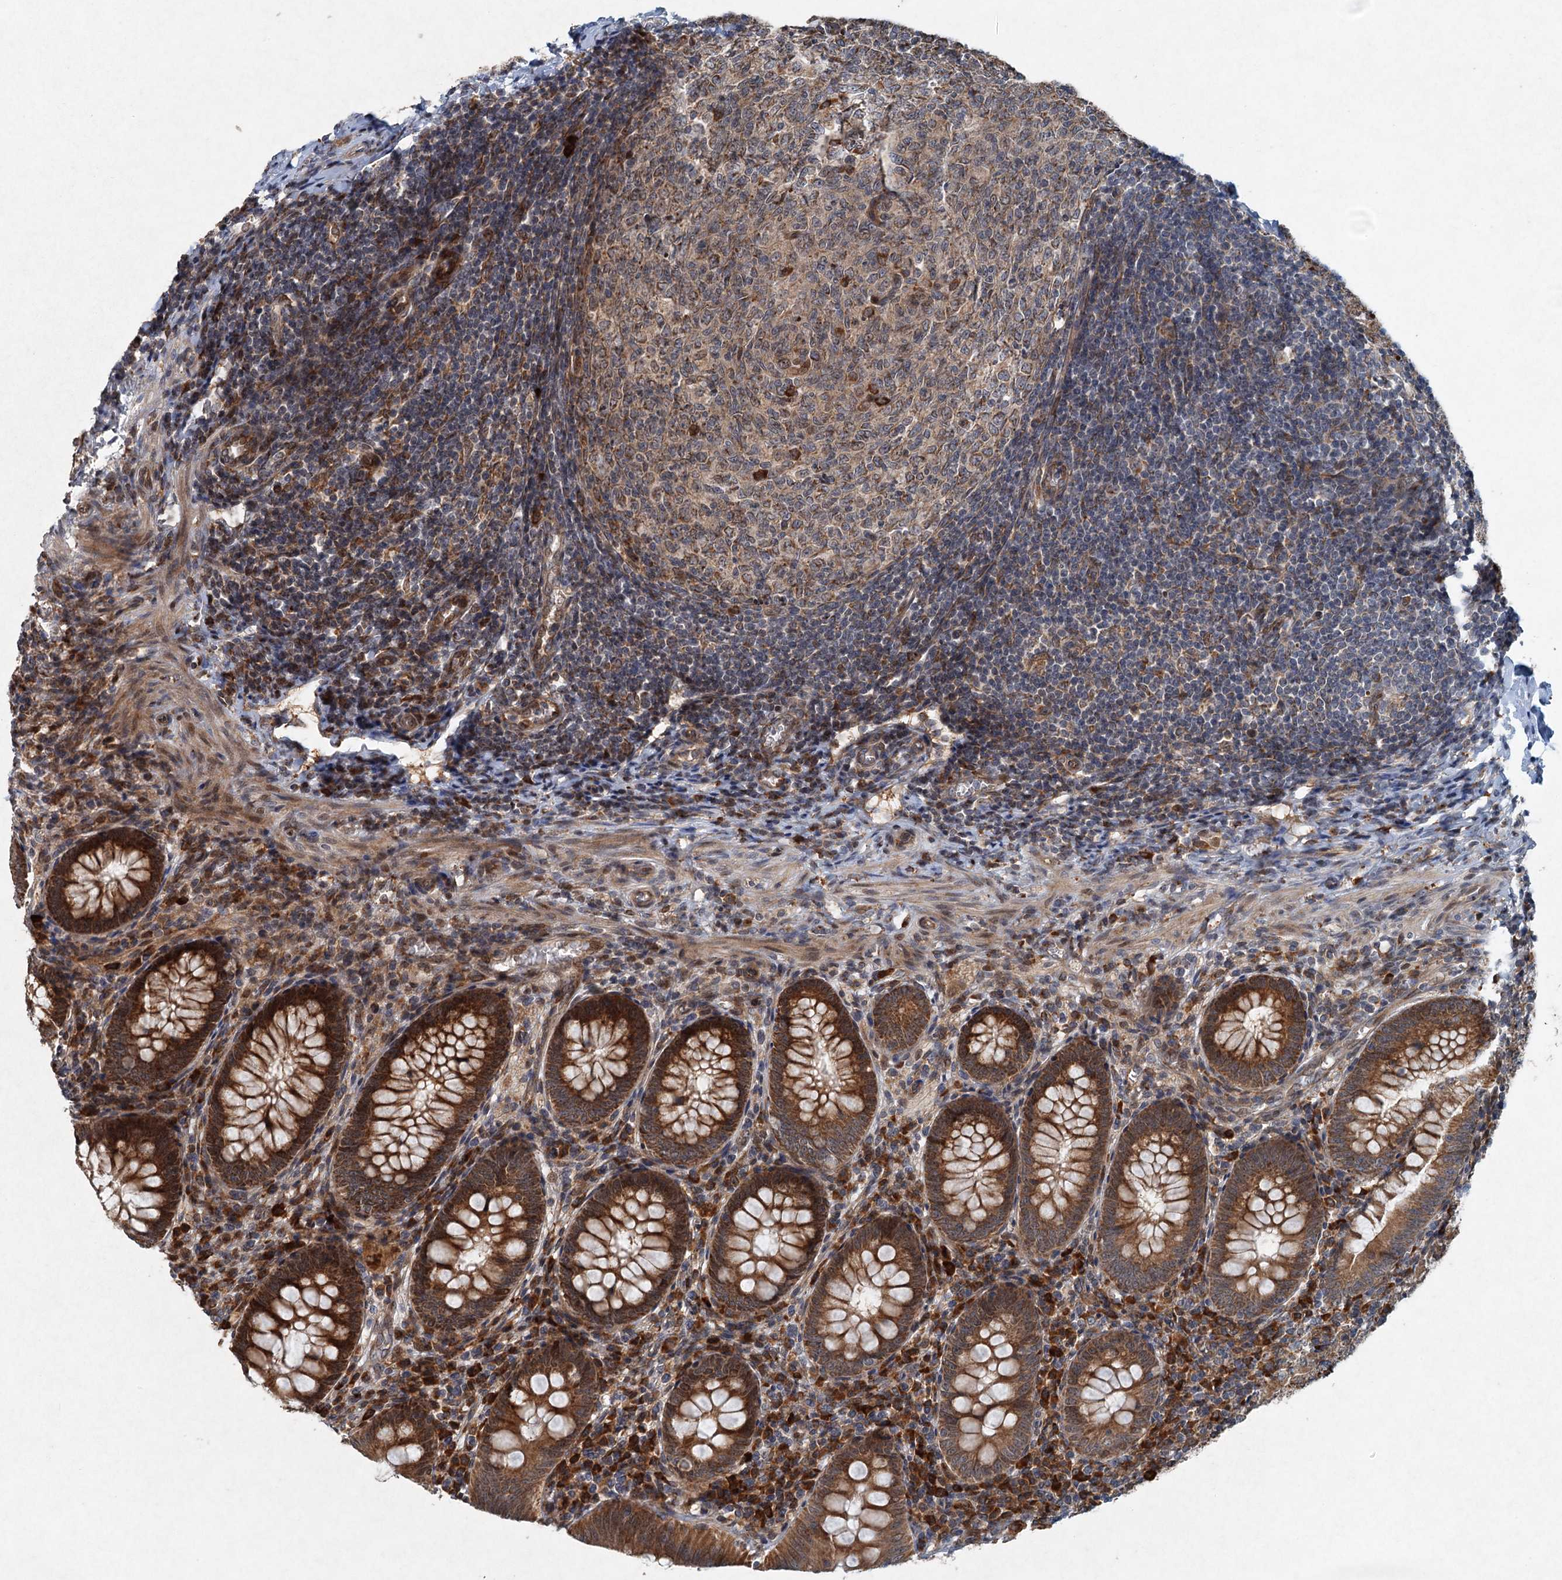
{"staining": {"intensity": "moderate", "quantity": ">75%", "location": "cytoplasmic/membranous"}, "tissue": "appendix", "cell_type": "Glandular cells", "image_type": "normal", "snomed": [{"axis": "morphology", "description": "Normal tissue, NOS"}, {"axis": "topography", "description": "Appendix"}], "caption": "An immunohistochemistry histopathology image of normal tissue is shown. Protein staining in brown highlights moderate cytoplasmic/membranous positivity in appendix within glandular cells. (IHC, brightfield microscopy, high magnification).", "gene": "SRPX2", "patient": {"sex": "male", "age": 14}}